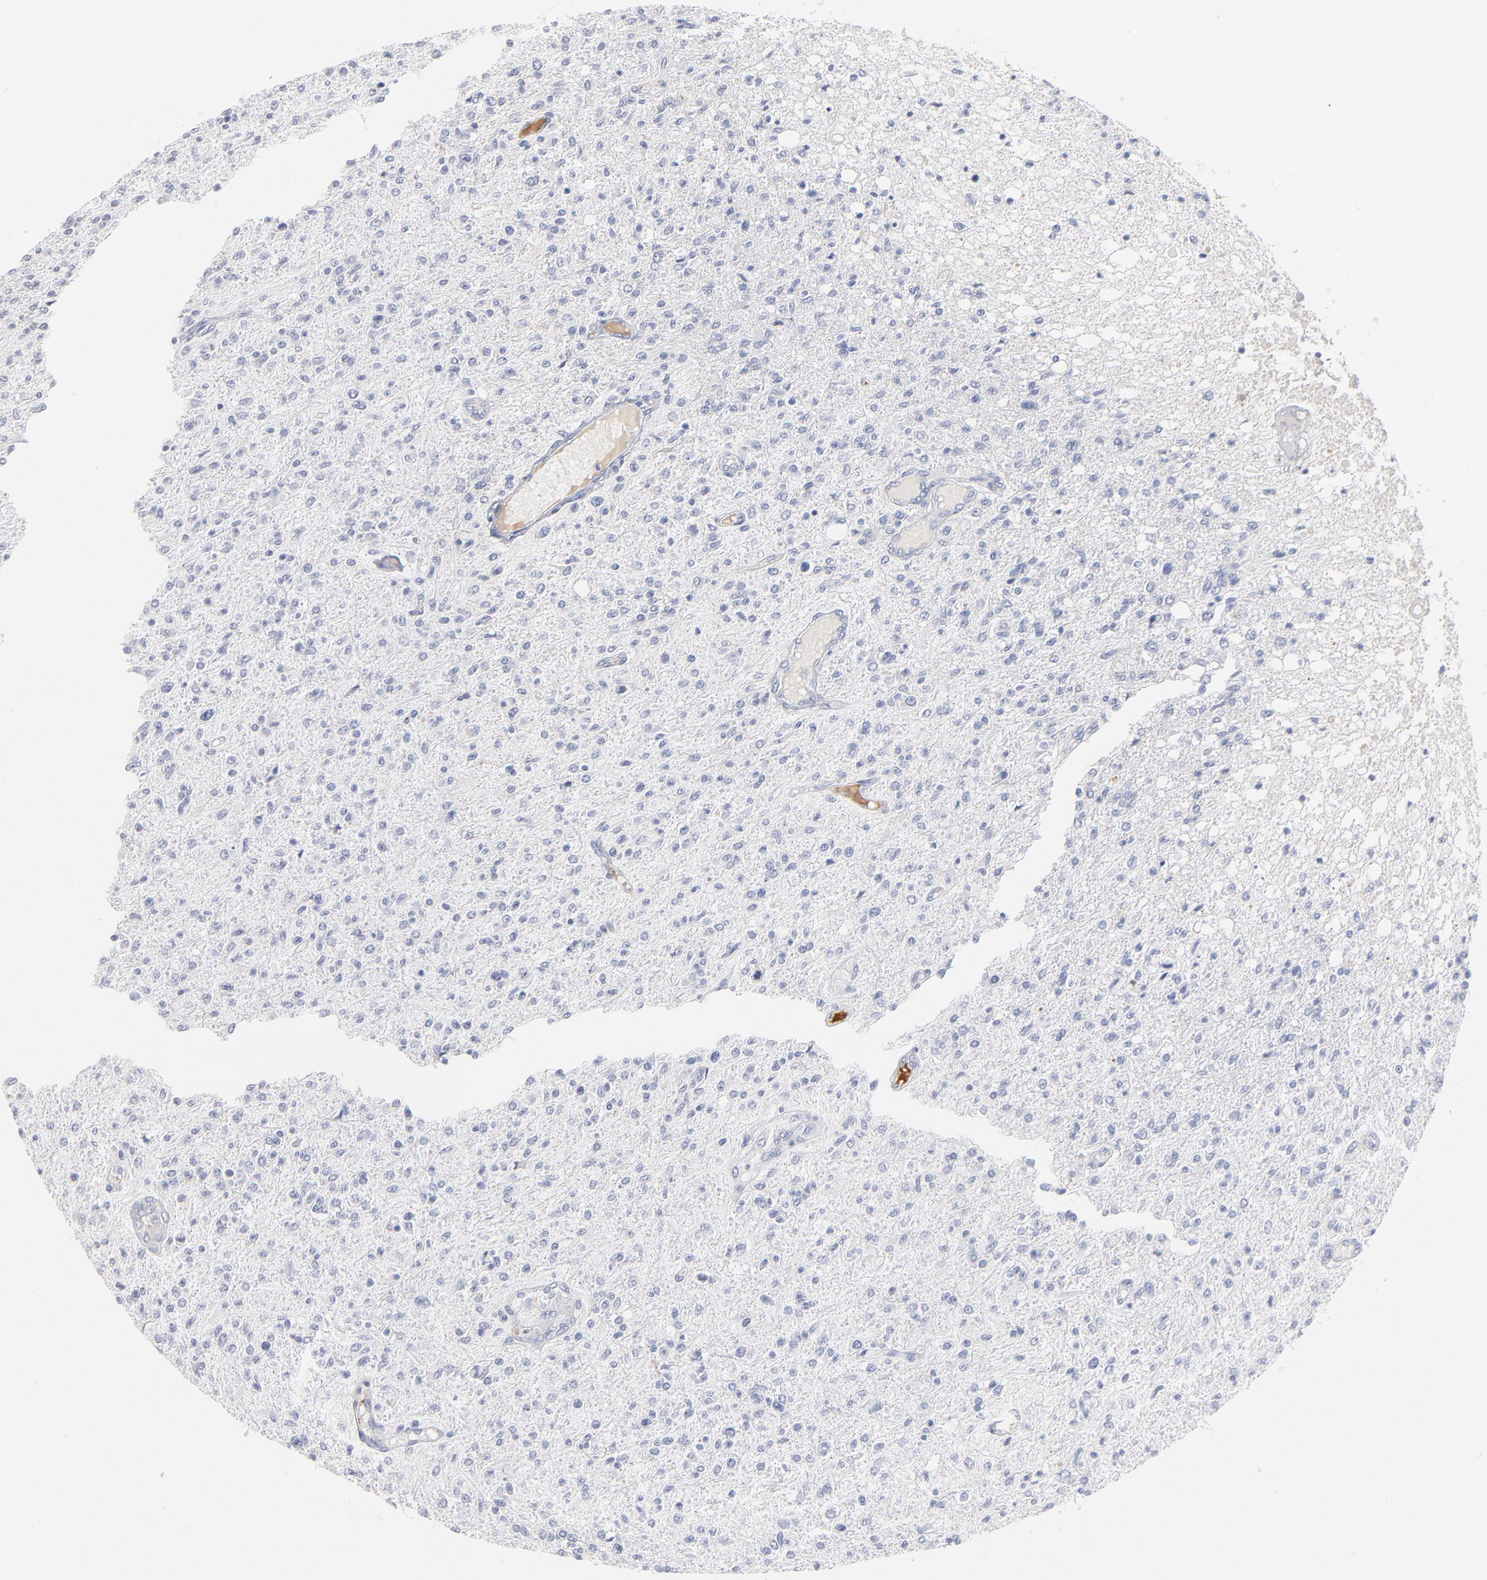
{"staining": {"intensity": "negative", "quantity": "none", "location": "none"}, "tissue": "glioma", "cell_type": "Tumor cells", "image_type": "cancer", "snomed": [{"axis": "morphology", "description": "Glioma, malignant, High grade"}, {"axis": "topography", "description": "Cerebral cortex"}], "caption": "This micrograph is of glioma stained with immunohistochemistry to label a protein in brown with the nuclei are counter-stained blue. There is no staining in tumor cells.", "gene": "PLAT", "patient": {"sex": "male", "age": 76}}